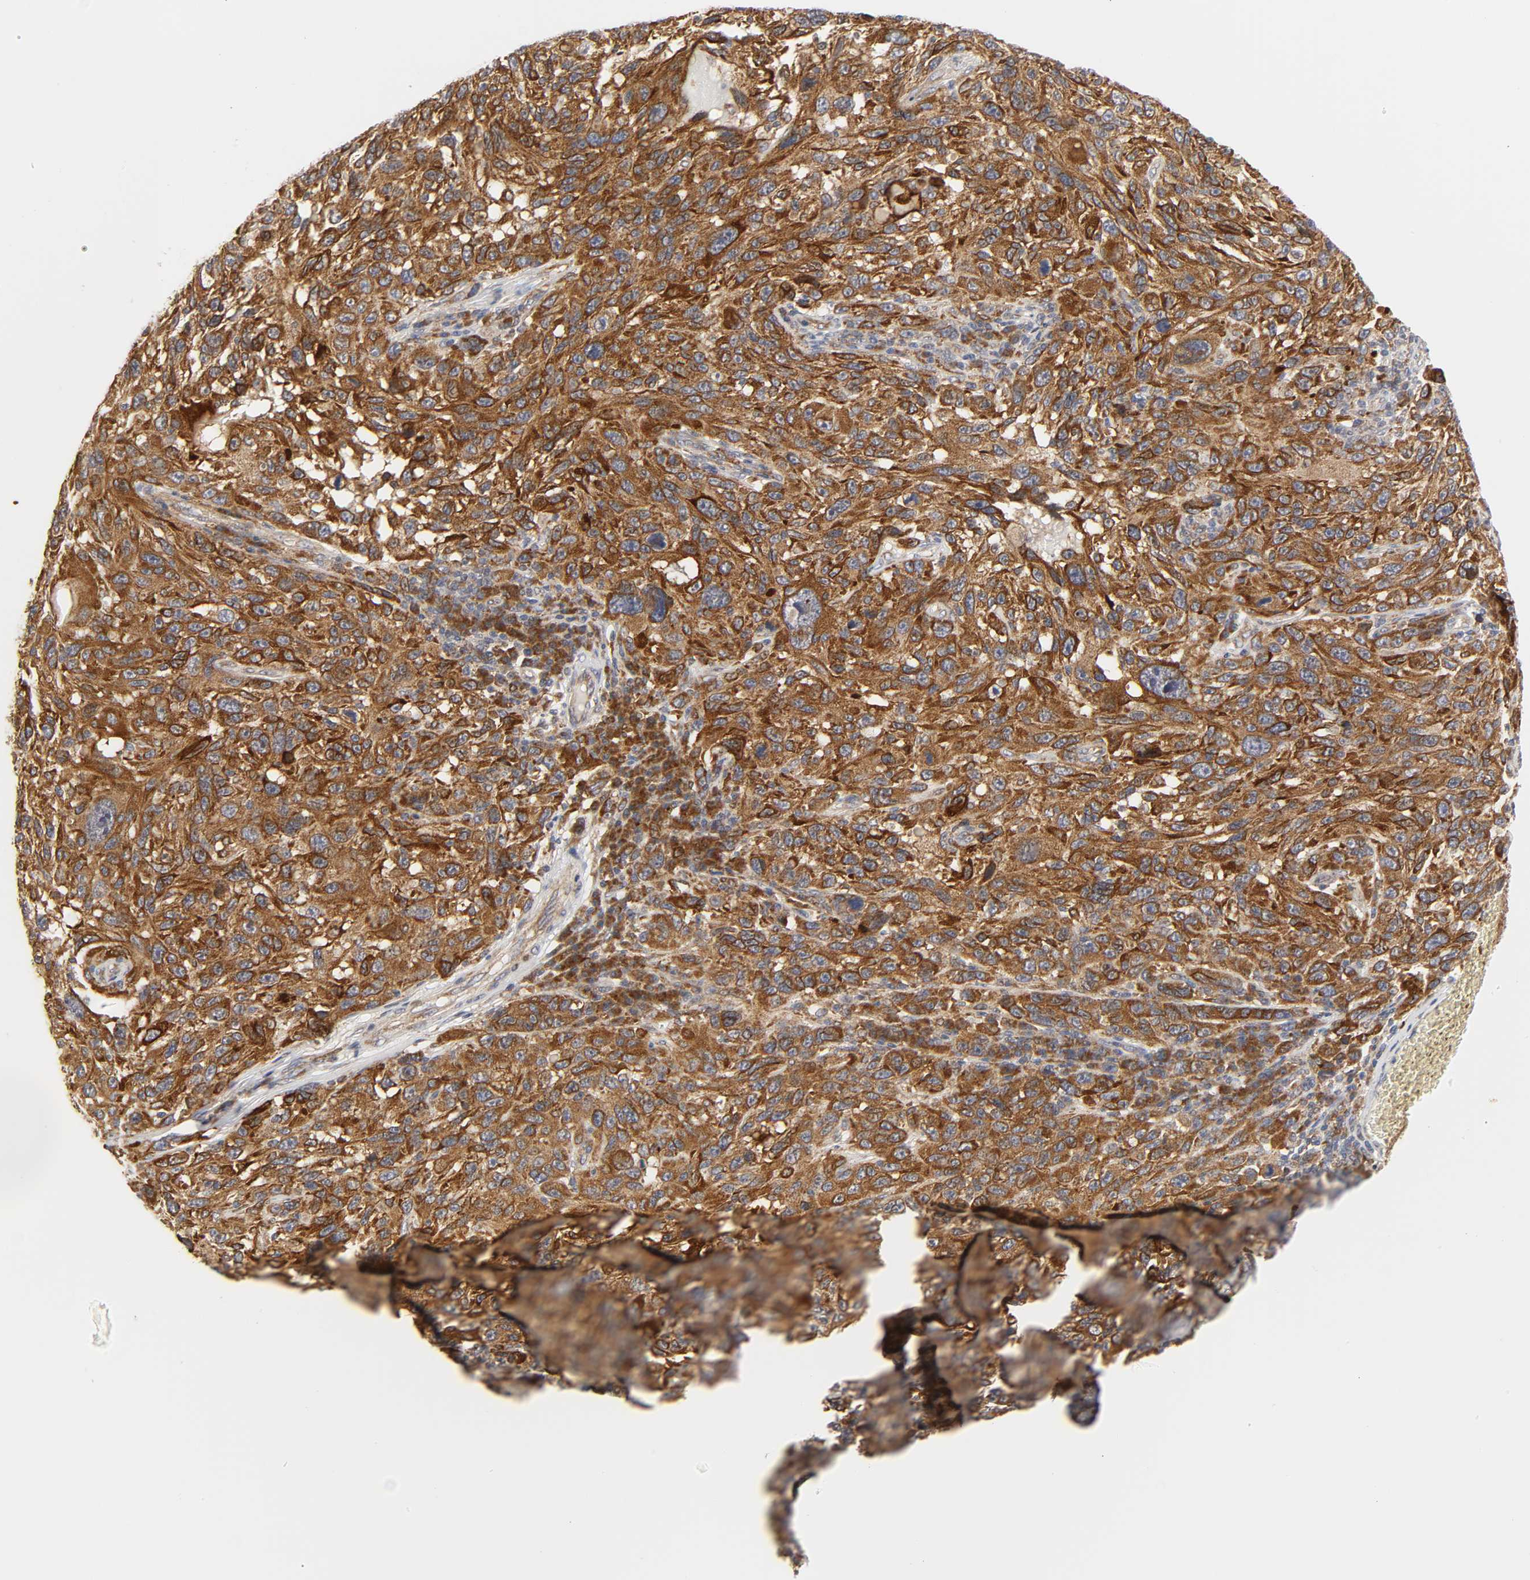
{"staining": {"intensity": "strong", "quantity": ">75%", "location": "cytoplasmic/membranous"}, "tissue": "melanoma", "cell_type": "Tumor cells", "image_type": "cancer", "snomed": [{"axis": "morphology", "description": "Malignant melanoma, NOS"}, {"axis": "topography", "description": "Skin"}], "caption": "Immunohistochemical staining of malignant melanoma shows high levels of strong cytoplasmic/membranous positivity in approximately >75% of tumor cells.", "gene": "BAX", "patient": {"sex": "male", "age": 53}}